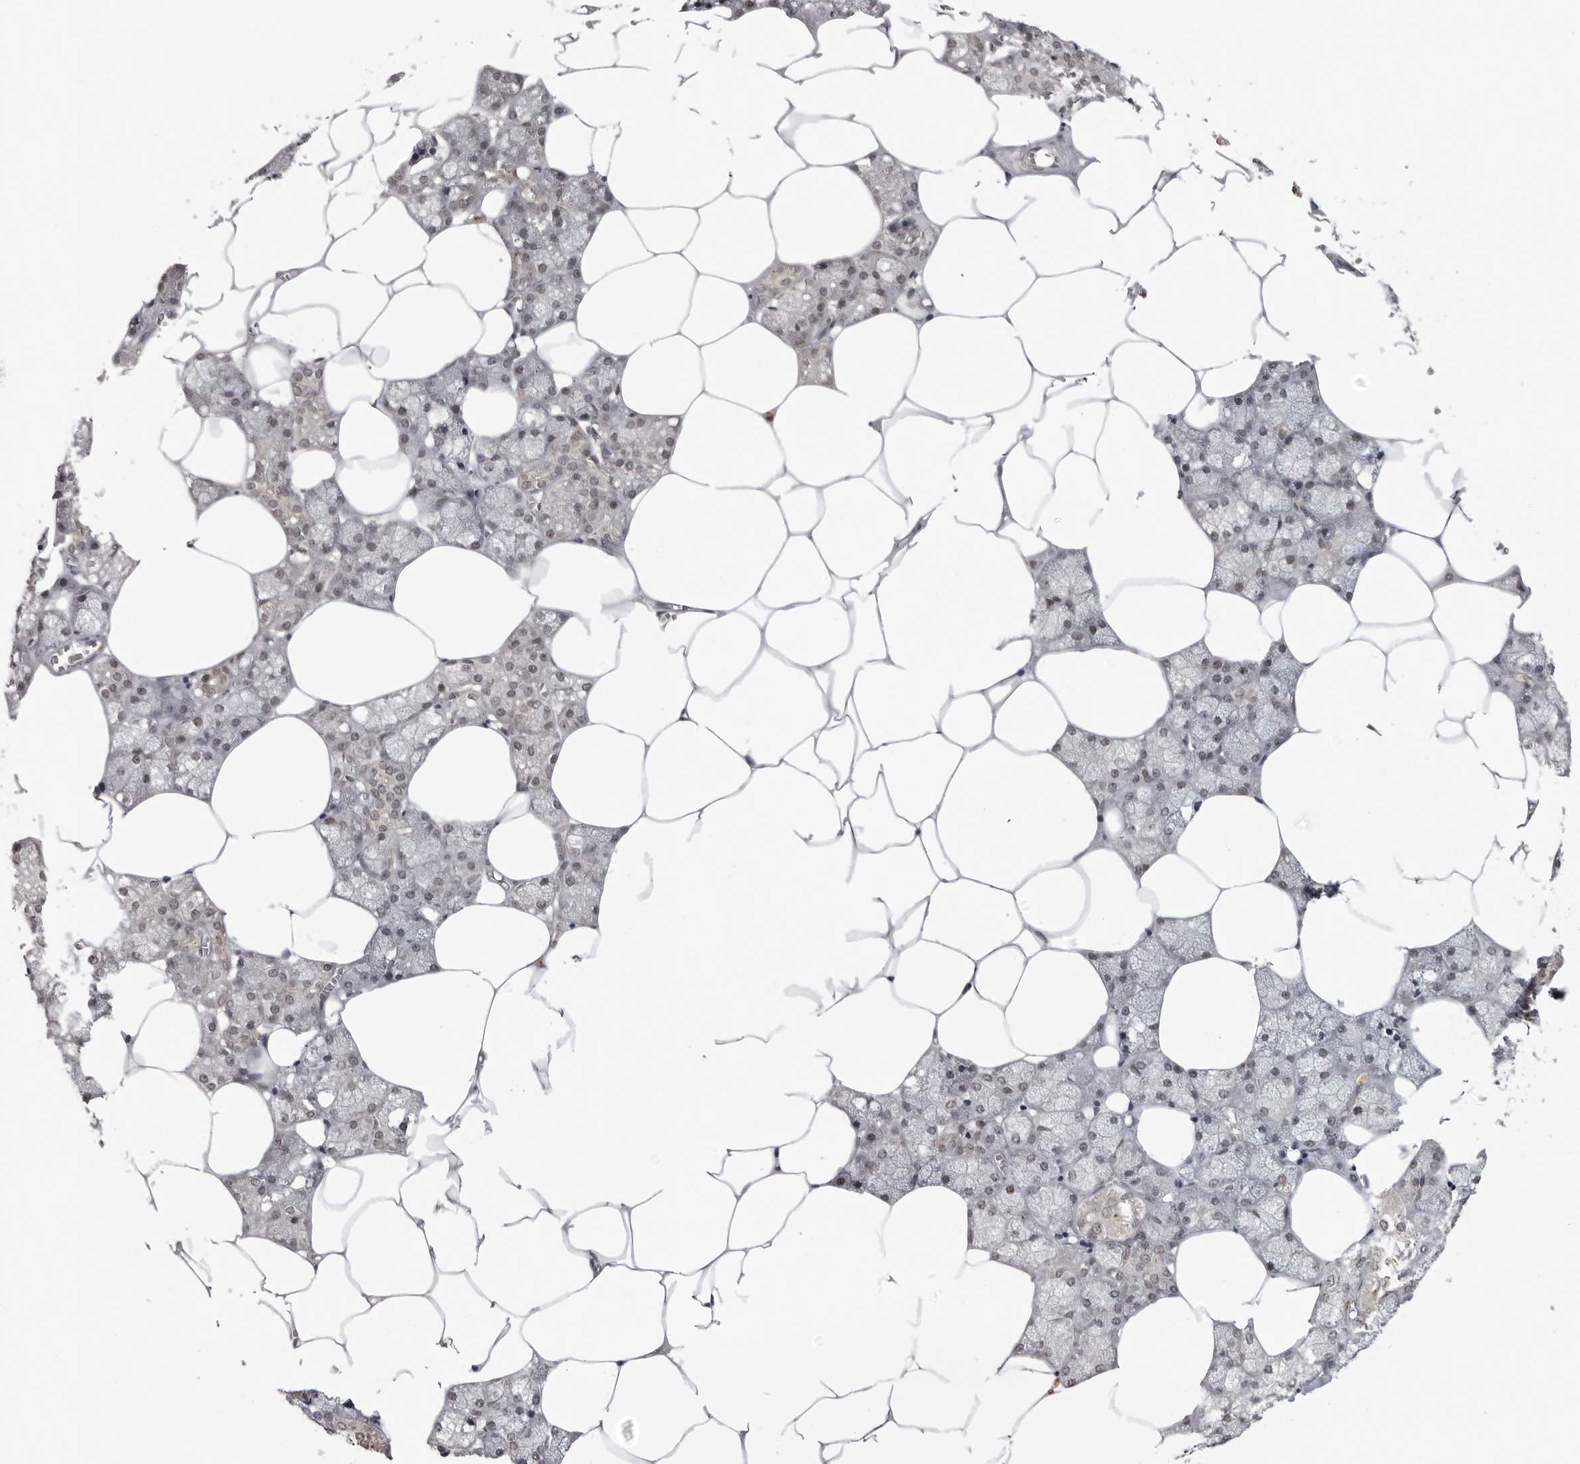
{"staining": {"intensity": "strong", "quantity": "<25%", "location": "cytoplasmic/membranous,nuclear"}, "tissue": "salivary gland", "cell_type": "Glandular cells", "image_type": "normal", "snomed": [{"axis": "morphology", "description": "Normal tissue, NOS"}, {"axis": "topography", "description": "Salivary gland"}], "caption": "The image reveals staining of normal salivary gland, revealing strong cytoplasmic/membranous,nuclear protein positivity (brown color) within glandular cells.", "gene": "PEG3", "patient": {"sex": "male", "age": 62}}